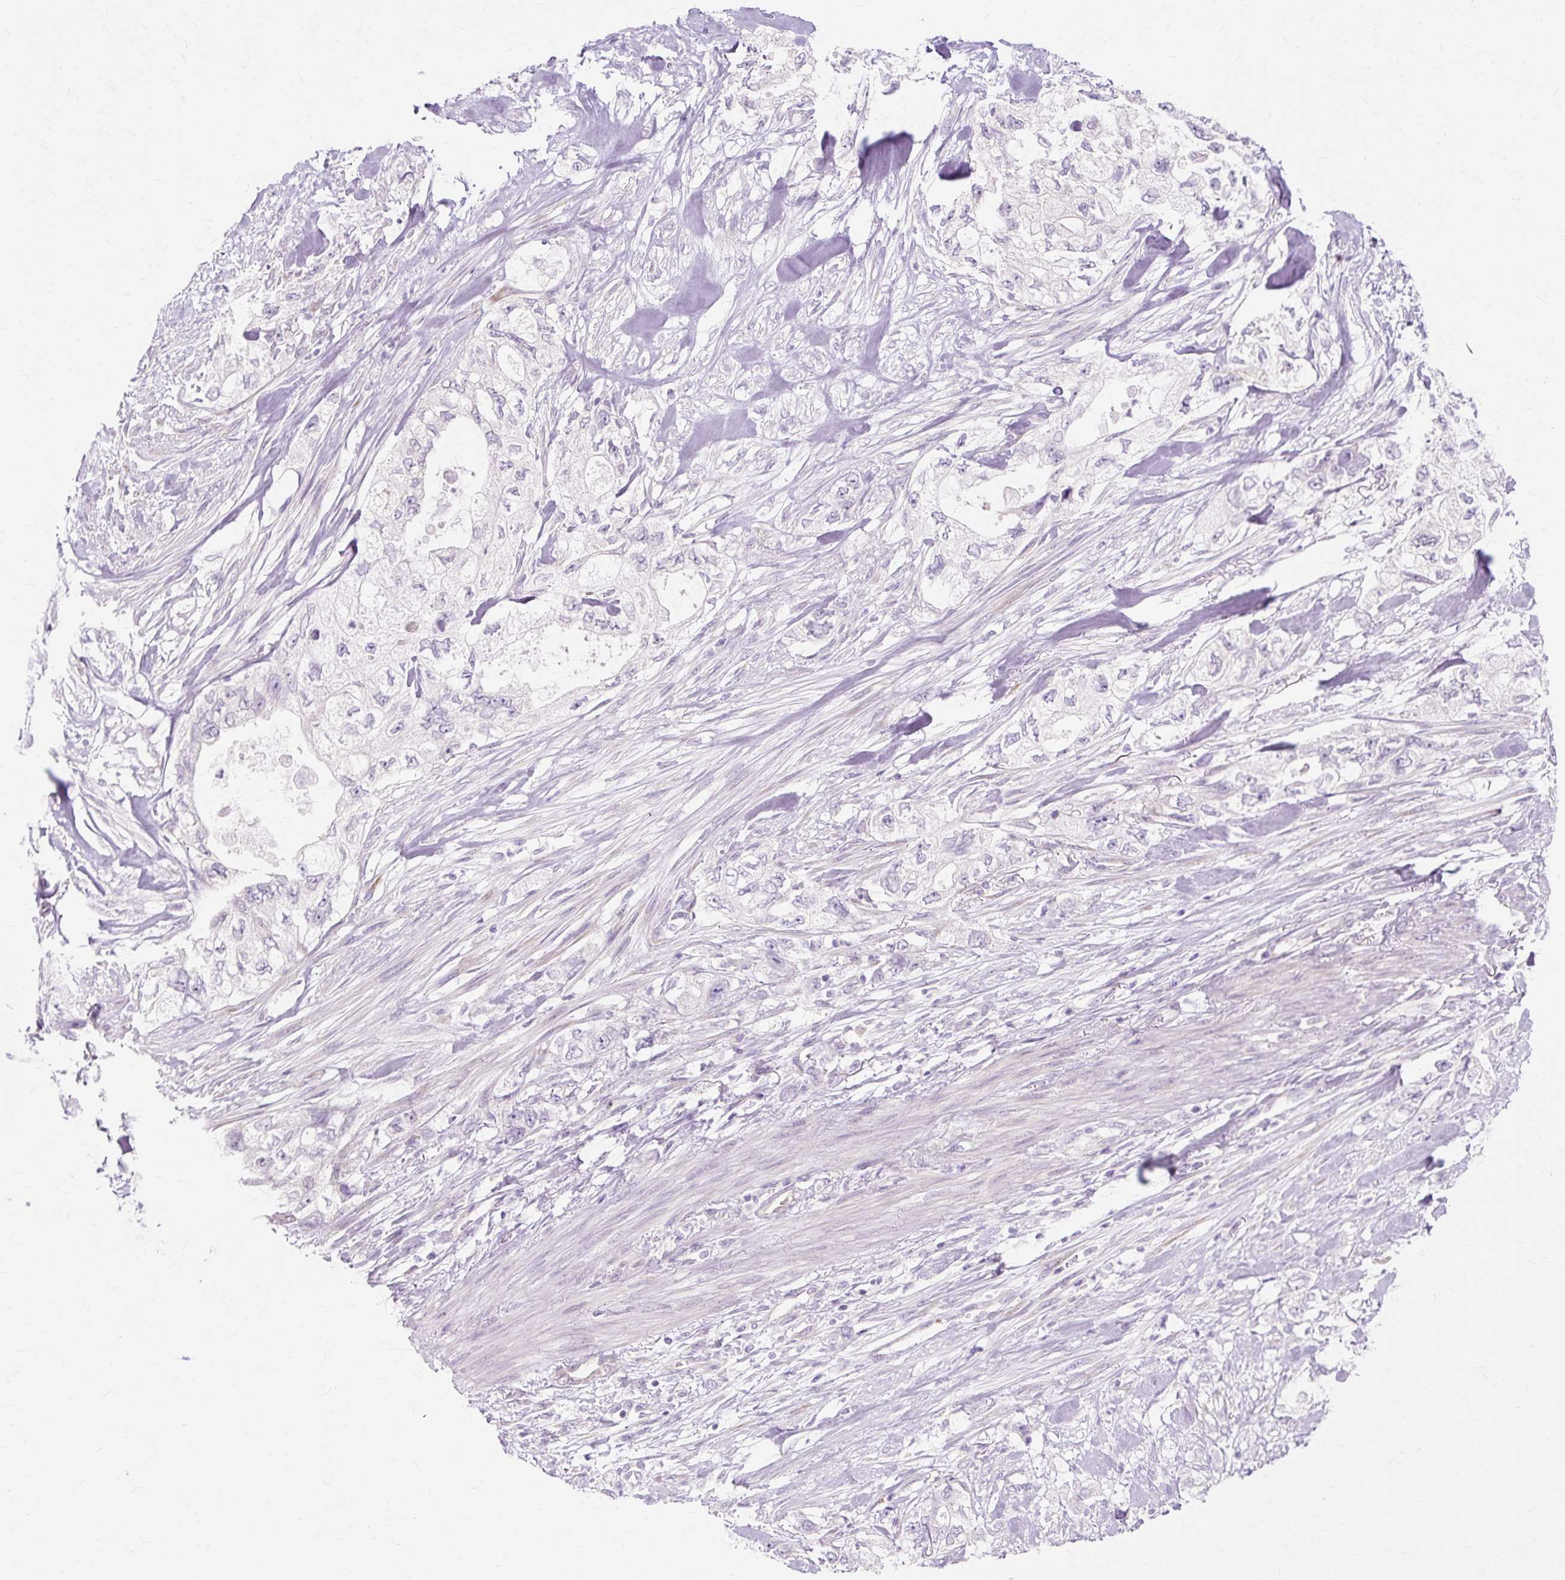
{"staining": {"intensity": "negative", "quantity": "none", "location": "none"}, "tissue": "pancreatic cancer", "cell_type": "Tumor cells", "image_type": "cancer", "snomed": [{"axis": "morphology", "description": "Adenocarcinoma, NOS"}, {"axis": "topography", "description": "Pancreas"}], "caption": "This is a histopathology image of IHC staining of pancreatic adenocarcinoma, which shows no expression in tumor cells.", "gene": "ZNF35", "patient": {"sex": "female", "age": 73}}